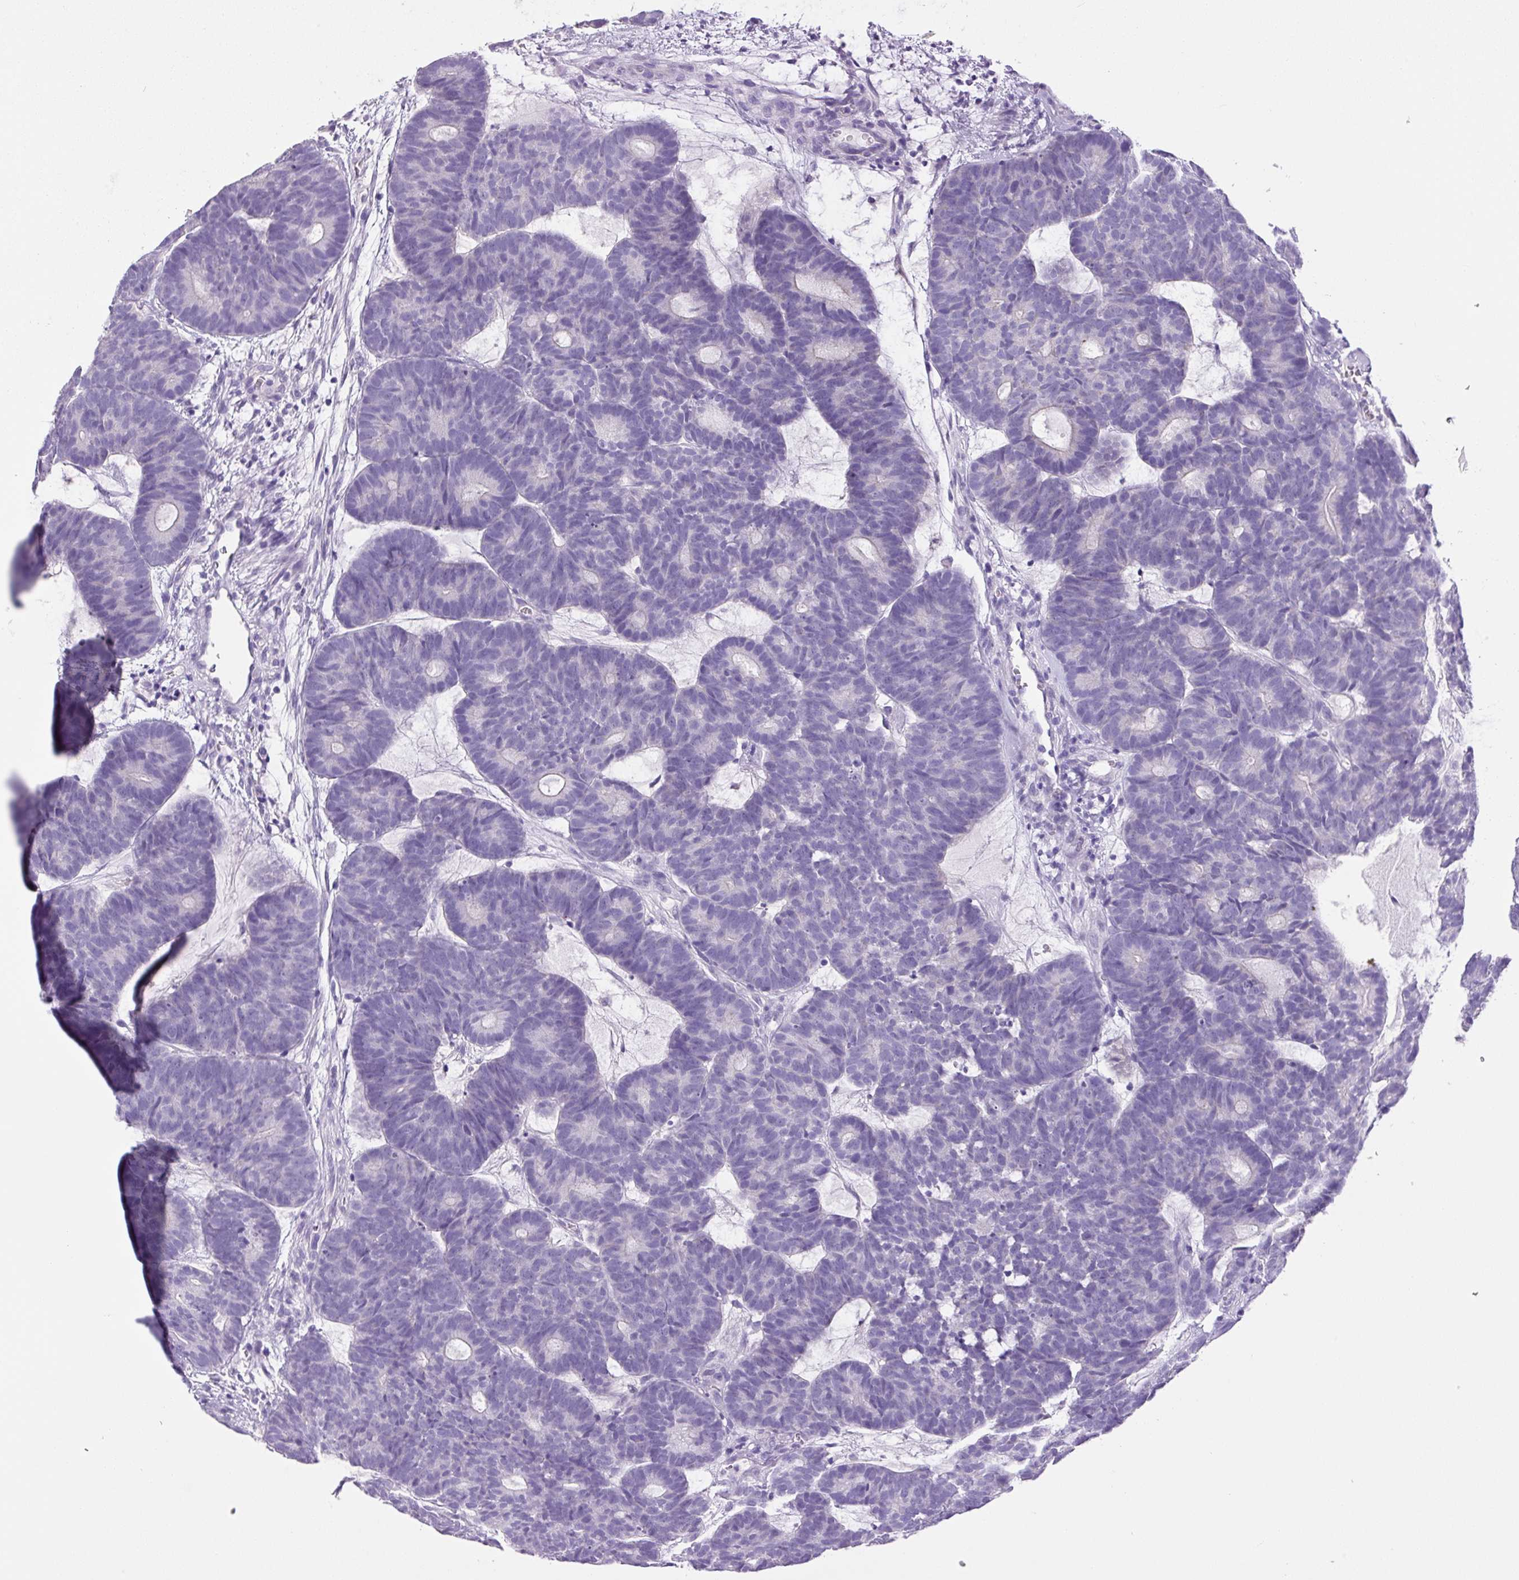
{"staining": {"intensity": "negative", "quantity": "none", "location": "none"}, "tissue": "head and neck cancer", "cell_type": "Tumor cells", "image_type": "cancer", "snomed": [{"axis": "morphology", "description": "Adenocarcinoma, NOS"}, {"axis": "topography", "description": "Head-Neck"}], "caption": "A histopathology image of head and neck cancer stained for a protein exhibits no brown staining in tumor cells.", "gene": "CHGA", "patient": {"sex": "female", "age": 81}}